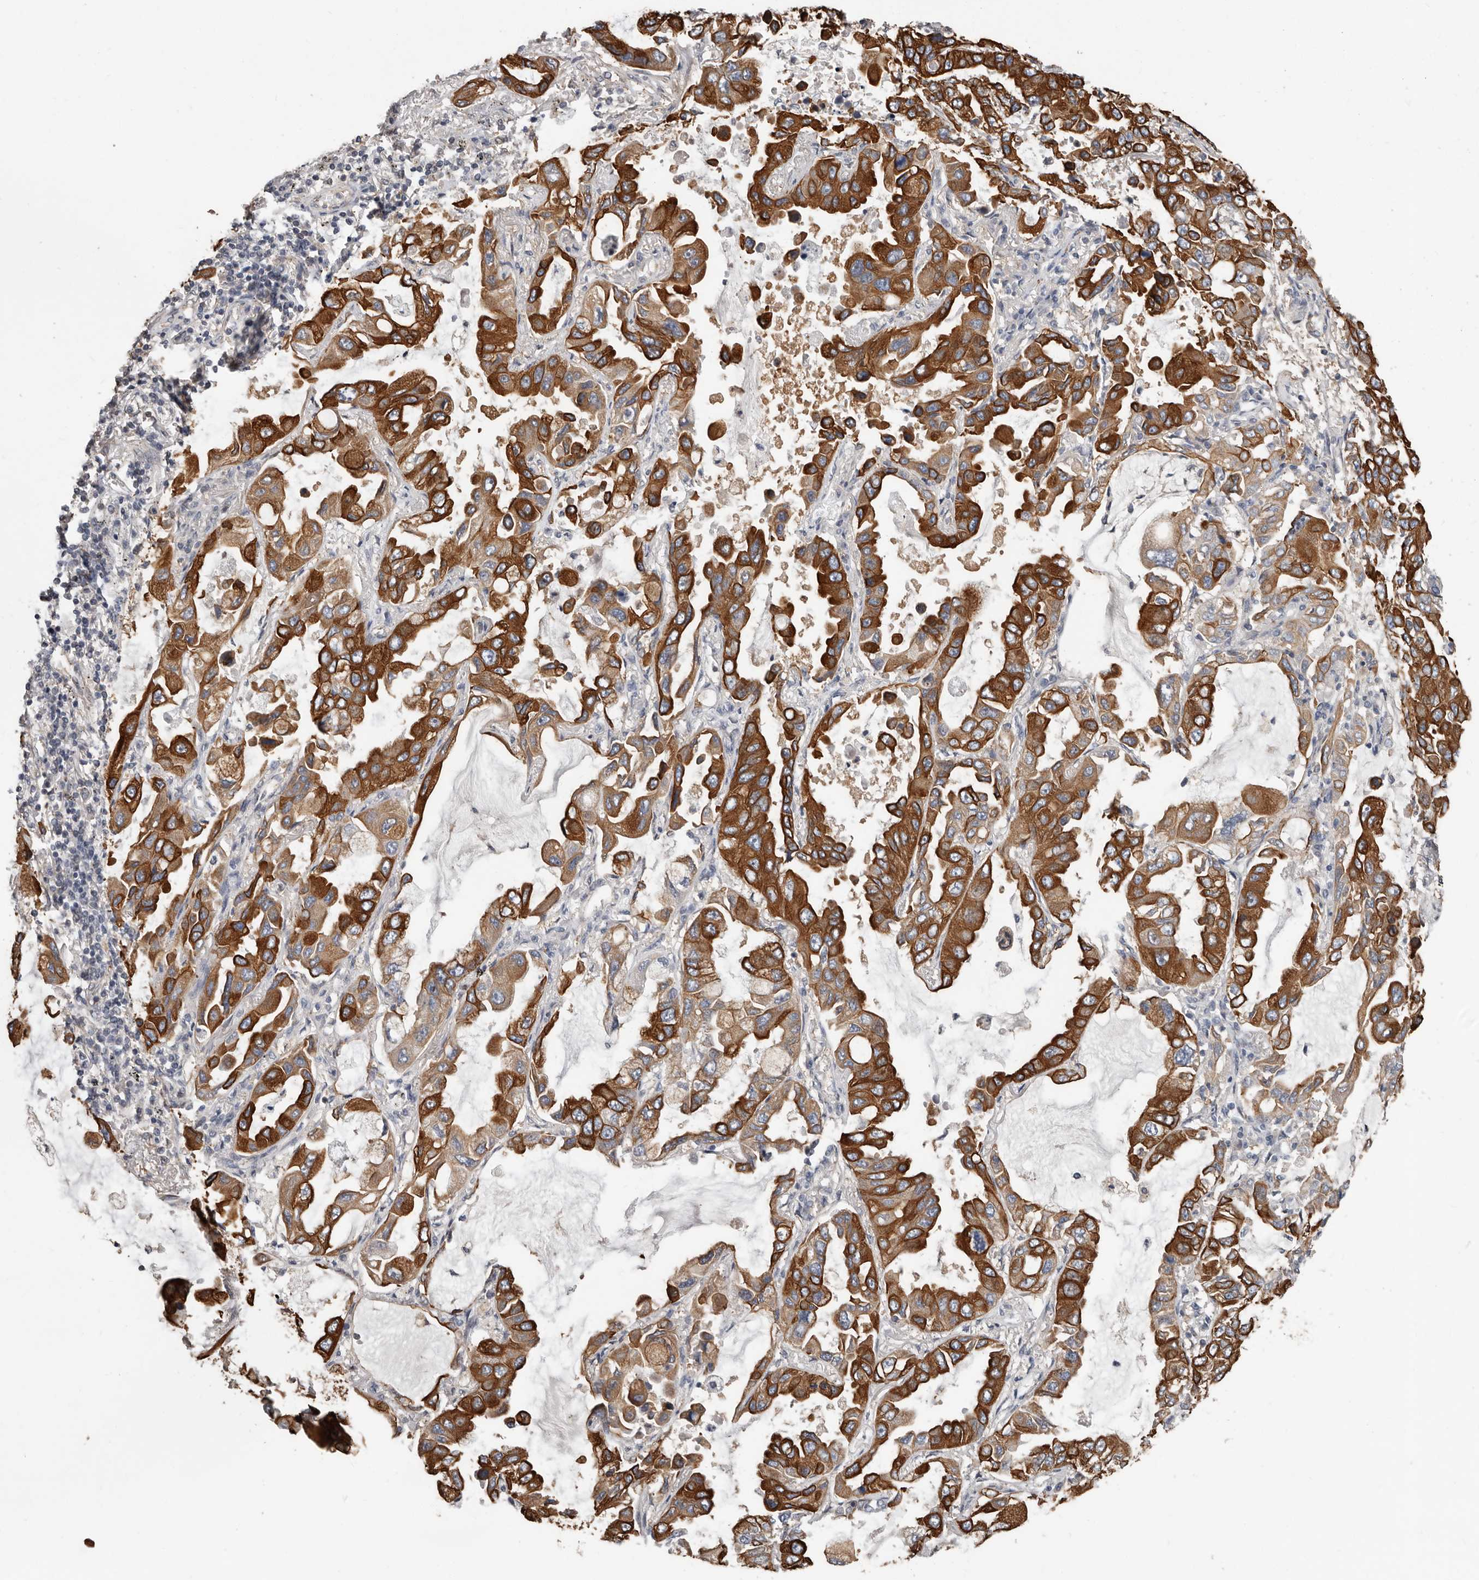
{"staining": {"intensity": "strong", "quantity": ">75%", "location": "cytoplasmic/membranous"}, "tissue": "lung cancer", "cell_type": "Tumor cells", "image_type": "cancer", "snomed": [{"axis": "morphology", "description": "Adenocarcinoma, NOS"}, {"axis": "topography", "description": "Lung"}], "caption": "IHC staining of adenocarcinoma (lung), which reveals high levels of strong cytoplasmic/membranous staining in approximately >75% of tumor cells indicating strong cytoplasmic/membranous protein positivity. The staining was performed using DAB (3,3'-diaminobenzidine) (brown) for protein detection and nuclei were counterstained in hematoxylin (blue).", "gene": "MRPL18", "patient": {"sex": "male", "age": 64}}